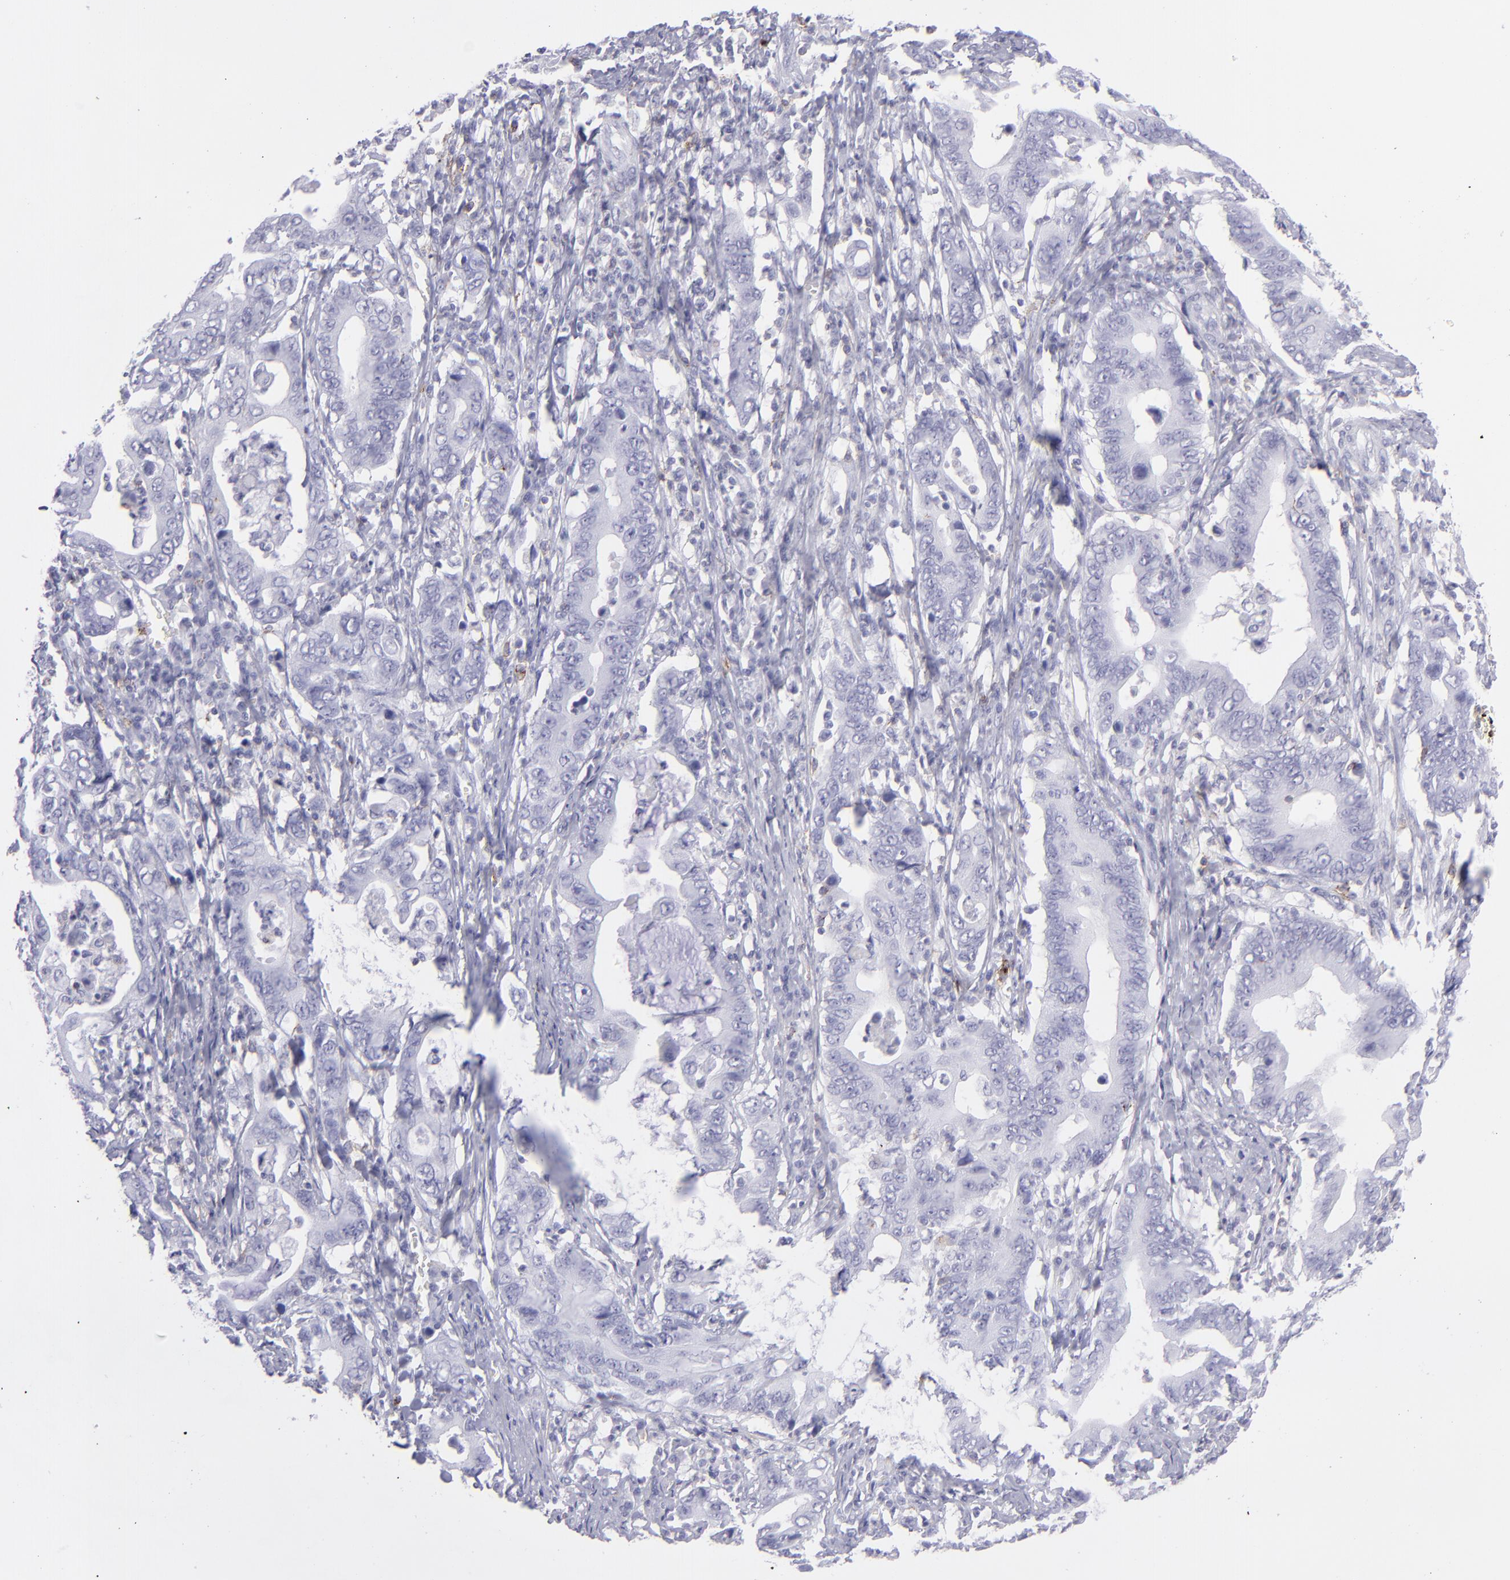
{"staining": {"intensity": "negative", "quantity": "none", "location": "none"}, "tissue": "stomach cancer", "cell_type": "Tumor cells", "image_type": "cancer", "snomed": [{"axis": "morphology", "description": "Adenocarcinoma, NOS"}, {"axis": "topography", "description": "Stomach, upper"}], "caption": "Protein analysis of stomach cancer (adenocarcinoma) displays no significant staining in tumor cells. Brightfield microscopy of IHC stained with DAB (brown) and hematoxylin (blue), captured at high magnification.", "gene": "SELPLG", "patient": {"sex": "male", "age": 63}}